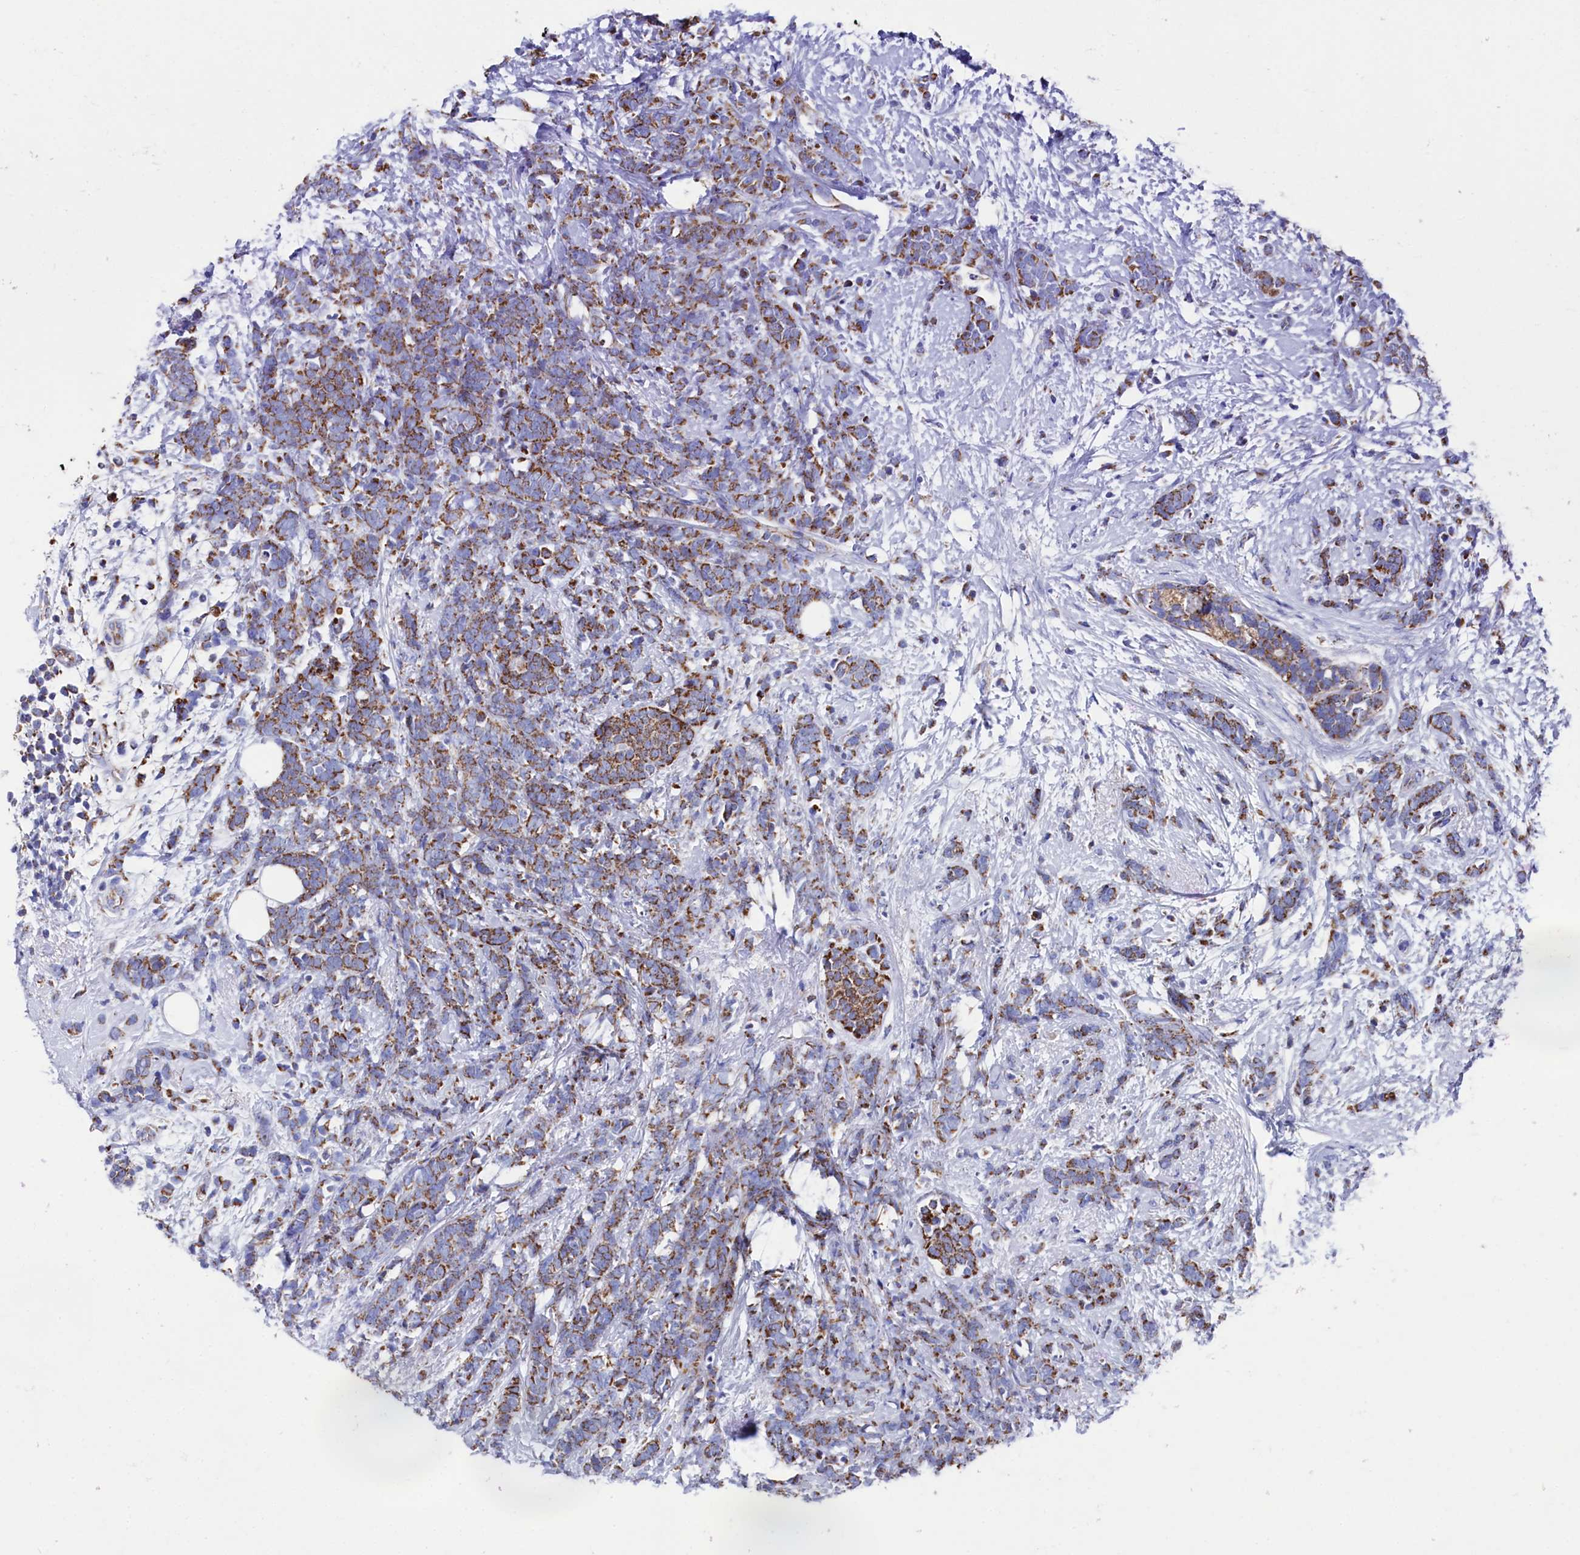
{"staining": {"intensity": "moderate", "quantity": ">75%", "location": "cytoplasmic/membranous"}, "tissue": "breast cancer", "cell_type": "Tumor cells", "image_type": "cancer", "snomed": [{"axis": "morphology", "description": "Lobular carcinoma"}, {"axis": "topography", "description": "Breast"}], "caption": "Immunohistochemistry (IHC) photomicrograph of human lobular carcinoma (breast) stained for a protein (brown), which reveals medium levels of moderate cytoplasmic/membranous positivity in approximately >75% of tumor cells.", "gene": "MMAB", "patient": {"sex": "female", "age": 58}}